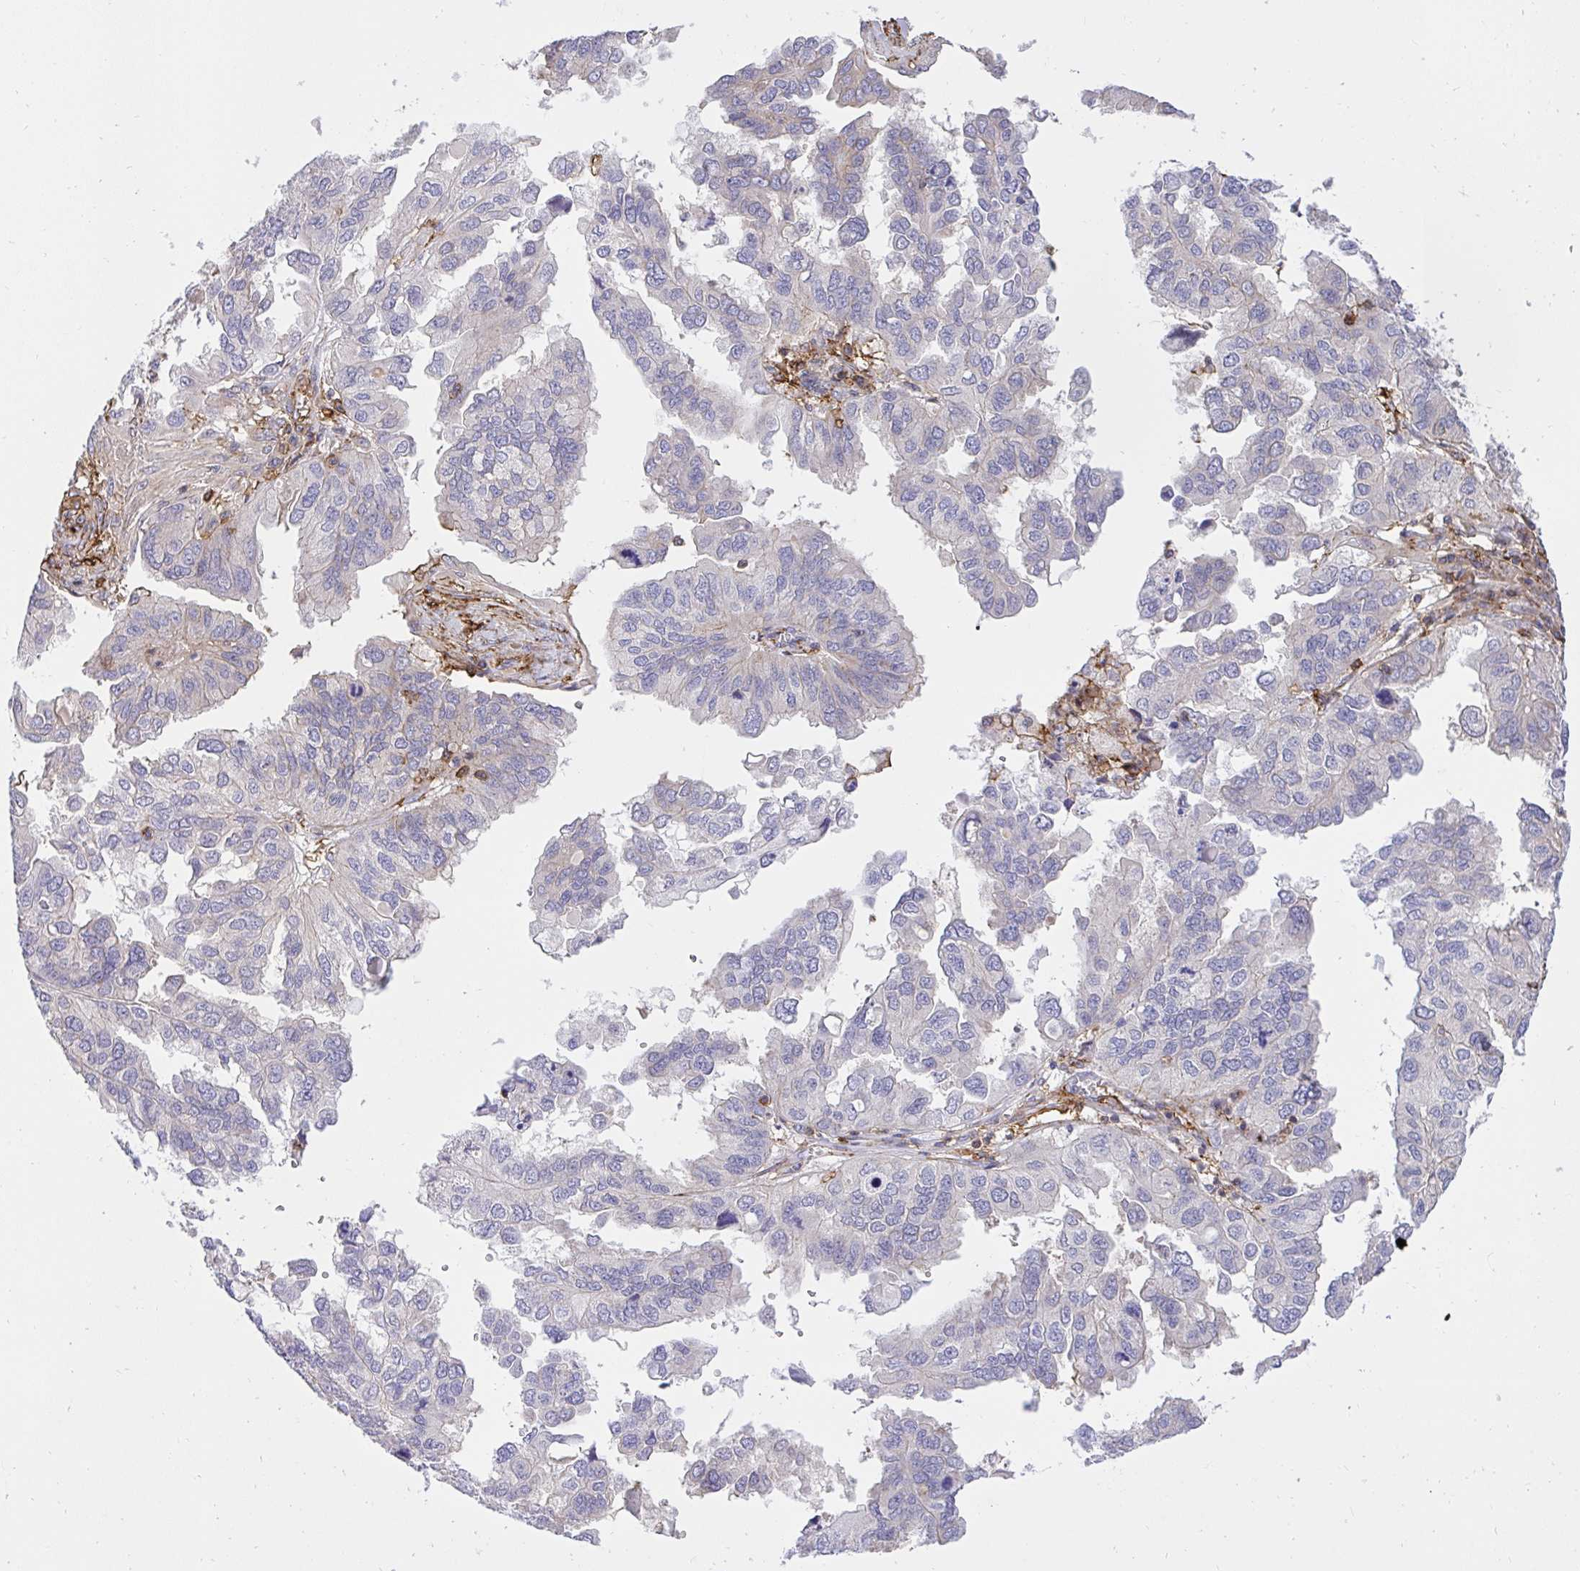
{"staining": {"intensity": "negative", "quantity": "none", "location": "none"}, "tissue": "ovarian cancer", "cell_type": "Tumor cells", "image_type": "cancer", "snomed": [{"axis": "morphology", "description": "Cystadenocarcinoma, serous, NOS"}, {"axis": "topography", "description": "Ovary"}], "caption": "DAB (3,3'-diaminobenzidine) immunohistochemical staining of human ovarian cancer (serous cystadenocarcinoma) reveals no significant staining in tumor cells.", "gene": "ERI1", "patient": {"sex": "female", "age": 79}}